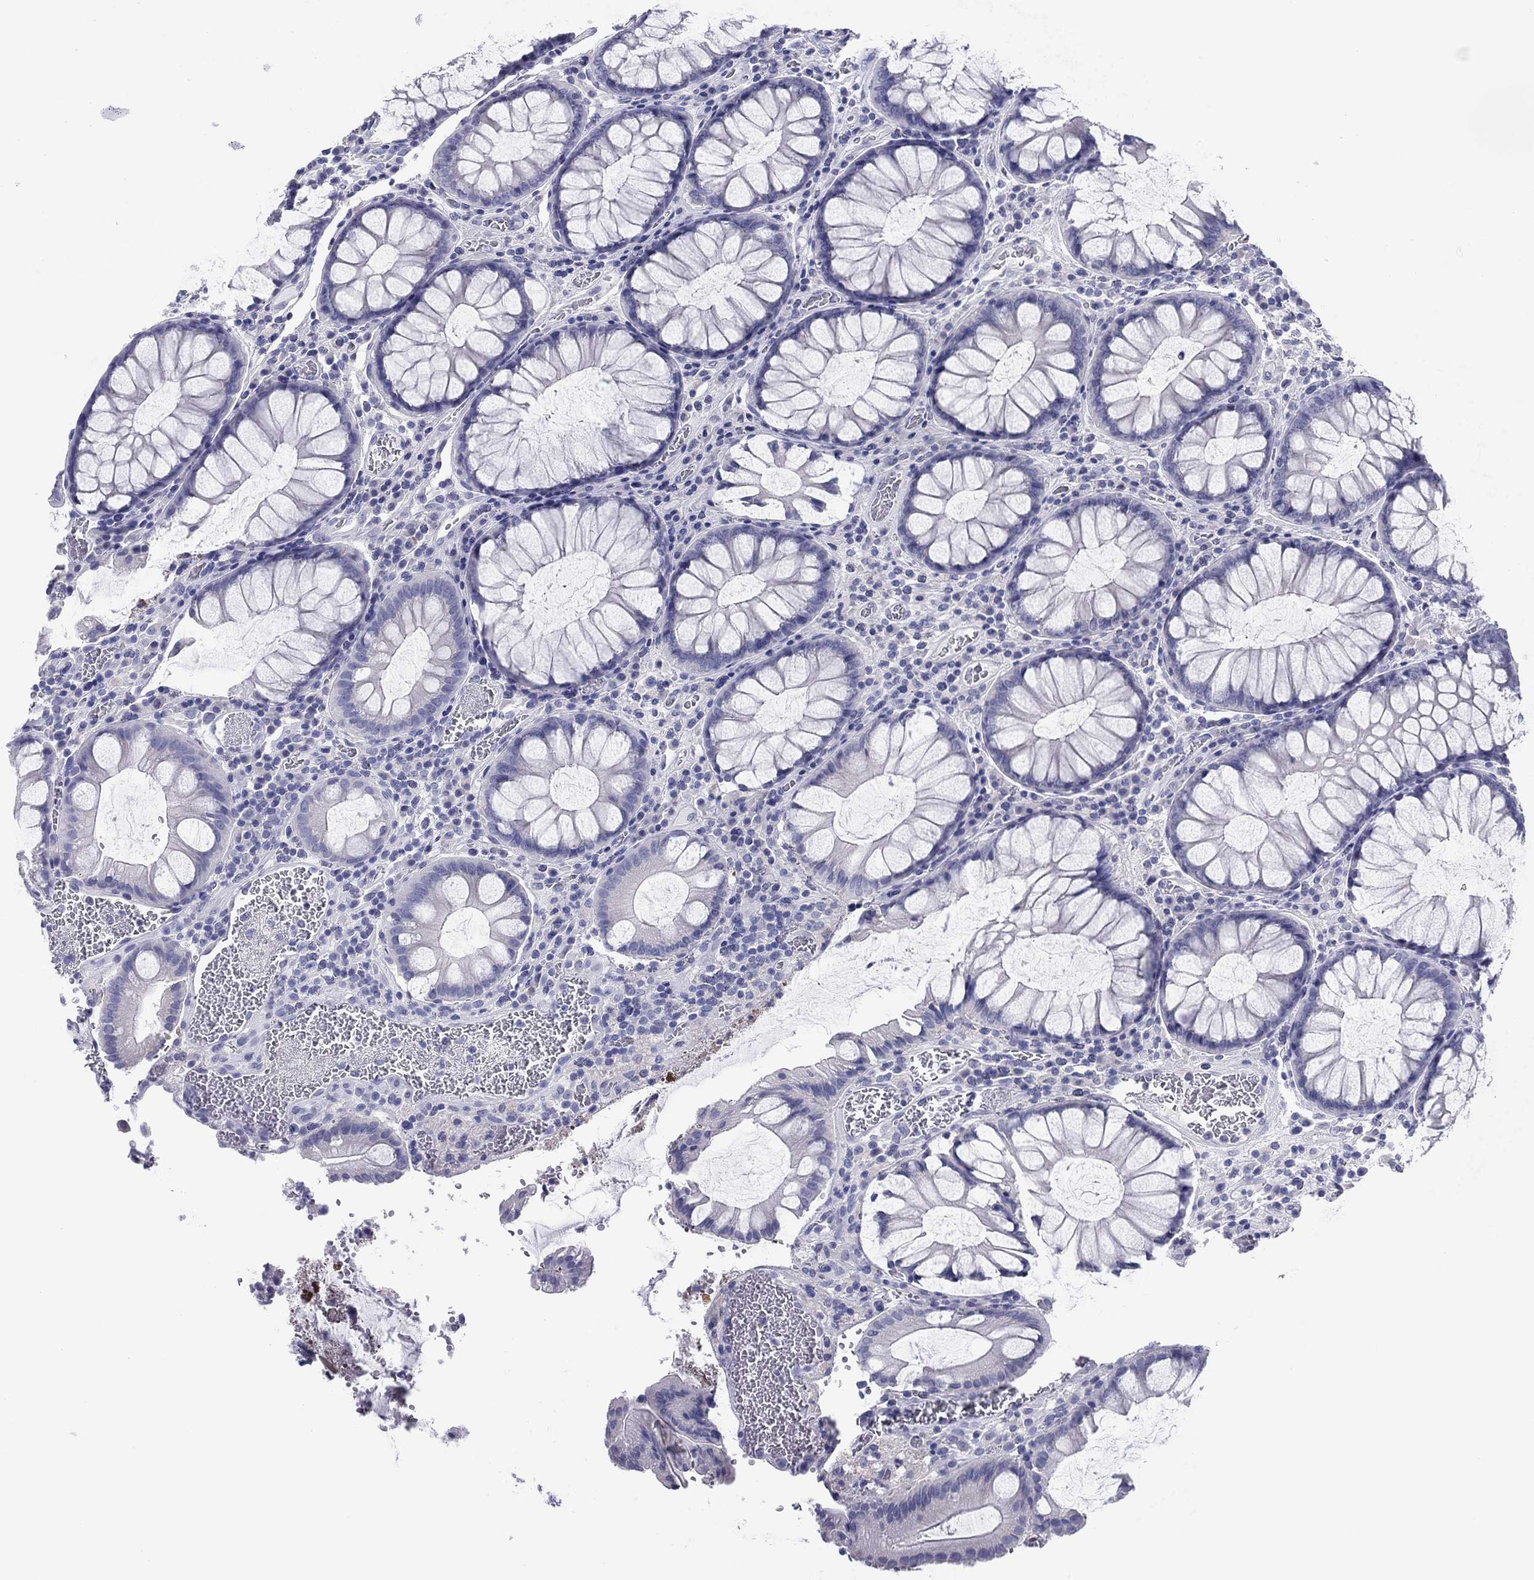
{"staining": {"intensity": "negative", "quantity": "none", "location": "none"}, "tissue": "colorectal cancer", "cell_type": "Tumor cells", "image_type": "cancer", "snomed": [{"axis": "morphology", "description": "Adenocarcinoma, NOS"}, {"axis": "topography", "description": "Colon"}], "caption": "The image exhibits no staining of tumor cells in colorectal cancer (adenocarcinoma).", "gene": "ERICH3", "patient": {"sex": "female", "age": 48}}